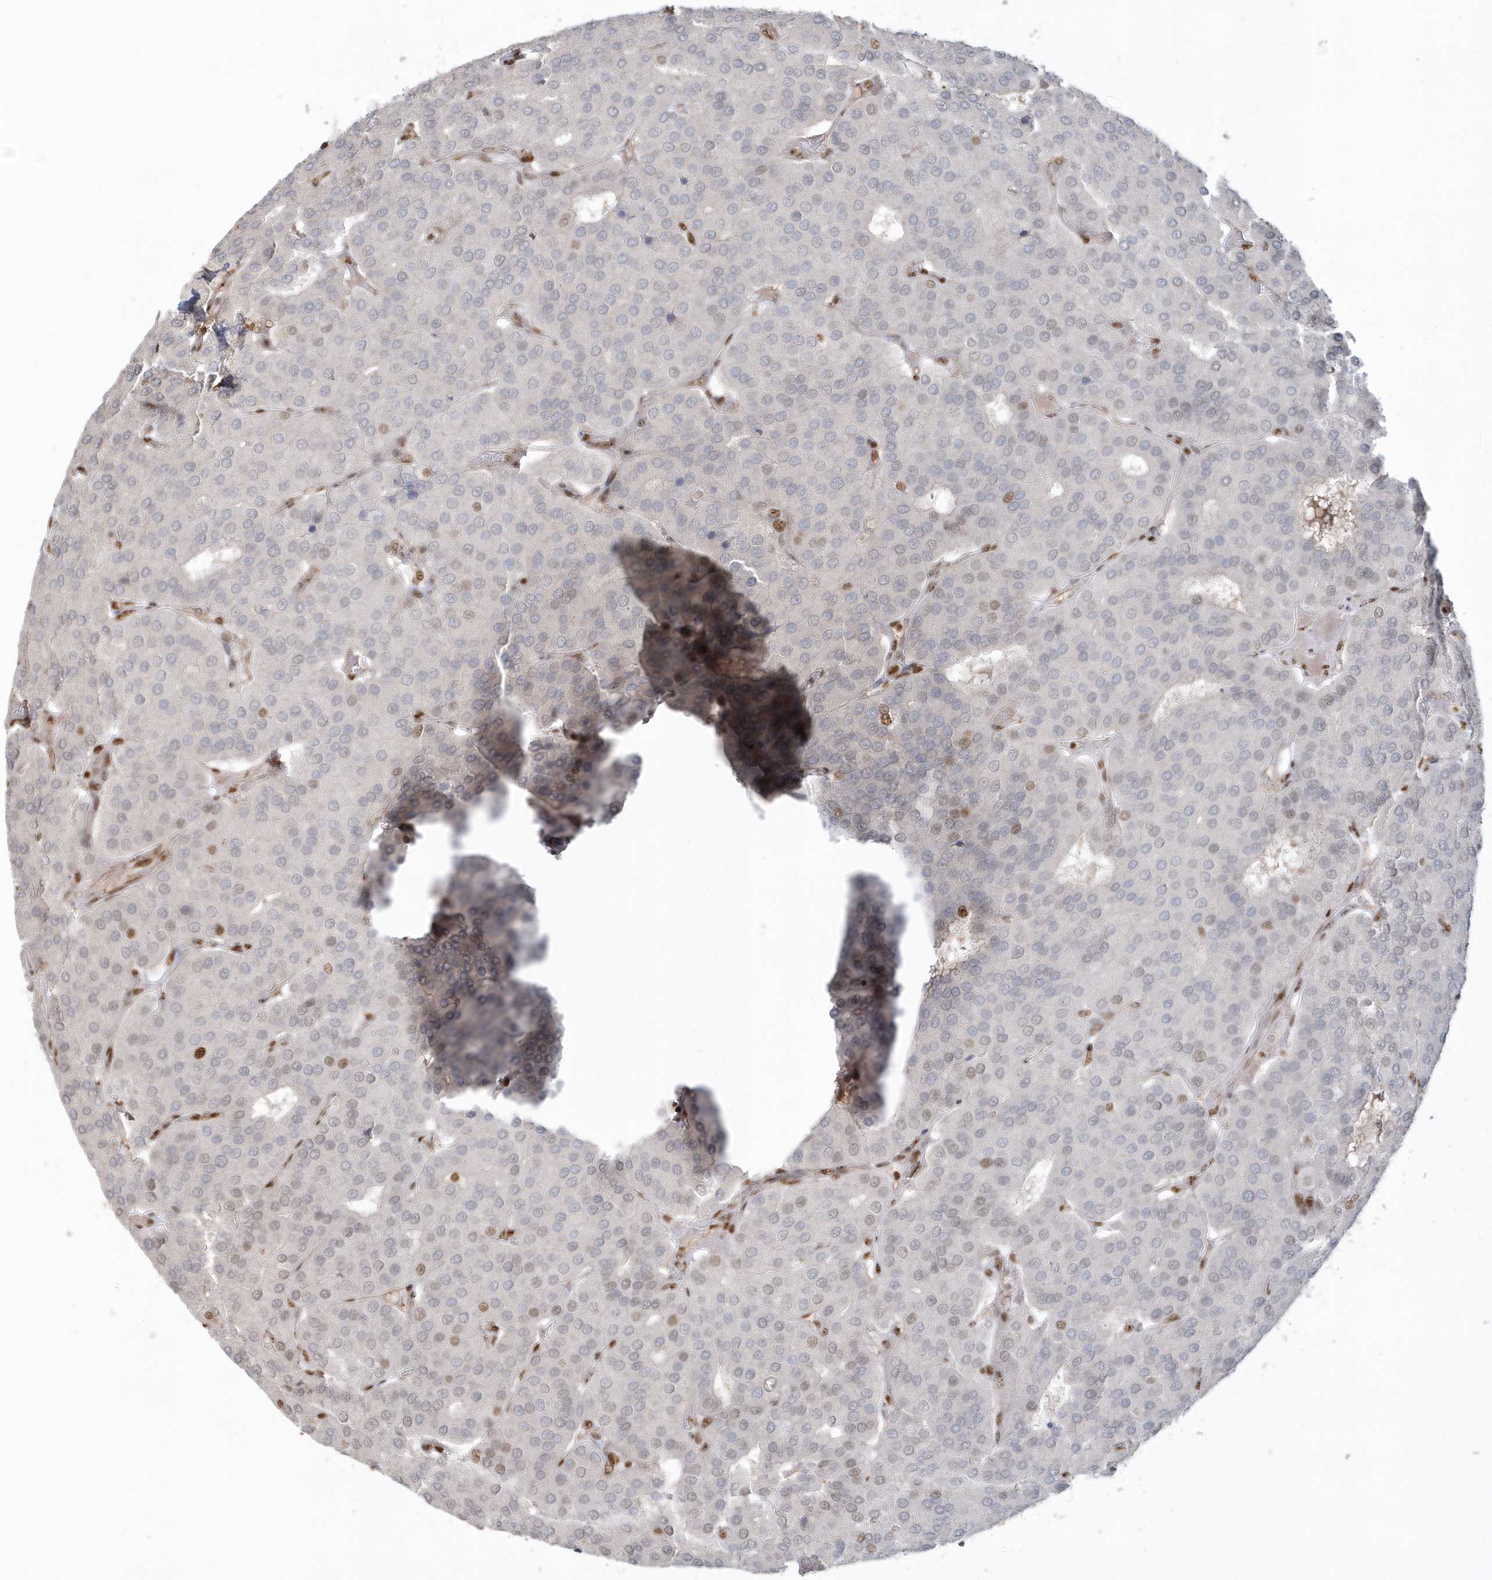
{"staining": {"intensity": "moderate", "quantity": "<25%", "location": "nuclear"}, "tissue": "parathyroid gland", "cell_type": "Glandular cells", "image_type": "normal", "snomed": [{"axis": "morphology", "description": "Normal tissue, NOS"}, {"axis": "morphology", "description": "Adenoma, NOS"}, {"axis": "topography", "description": "Parathyroid gland"}], "caption": "Immunohistochemistry (IHC) (DAB (3,3'-diaminobenzidine)) staining of benign human parathyroid gland displays moderate nuclear protein positivity in about <25% of glandular cells.", "gene": "SUMO2", "patient": {"sex": "female", "age": 86}}